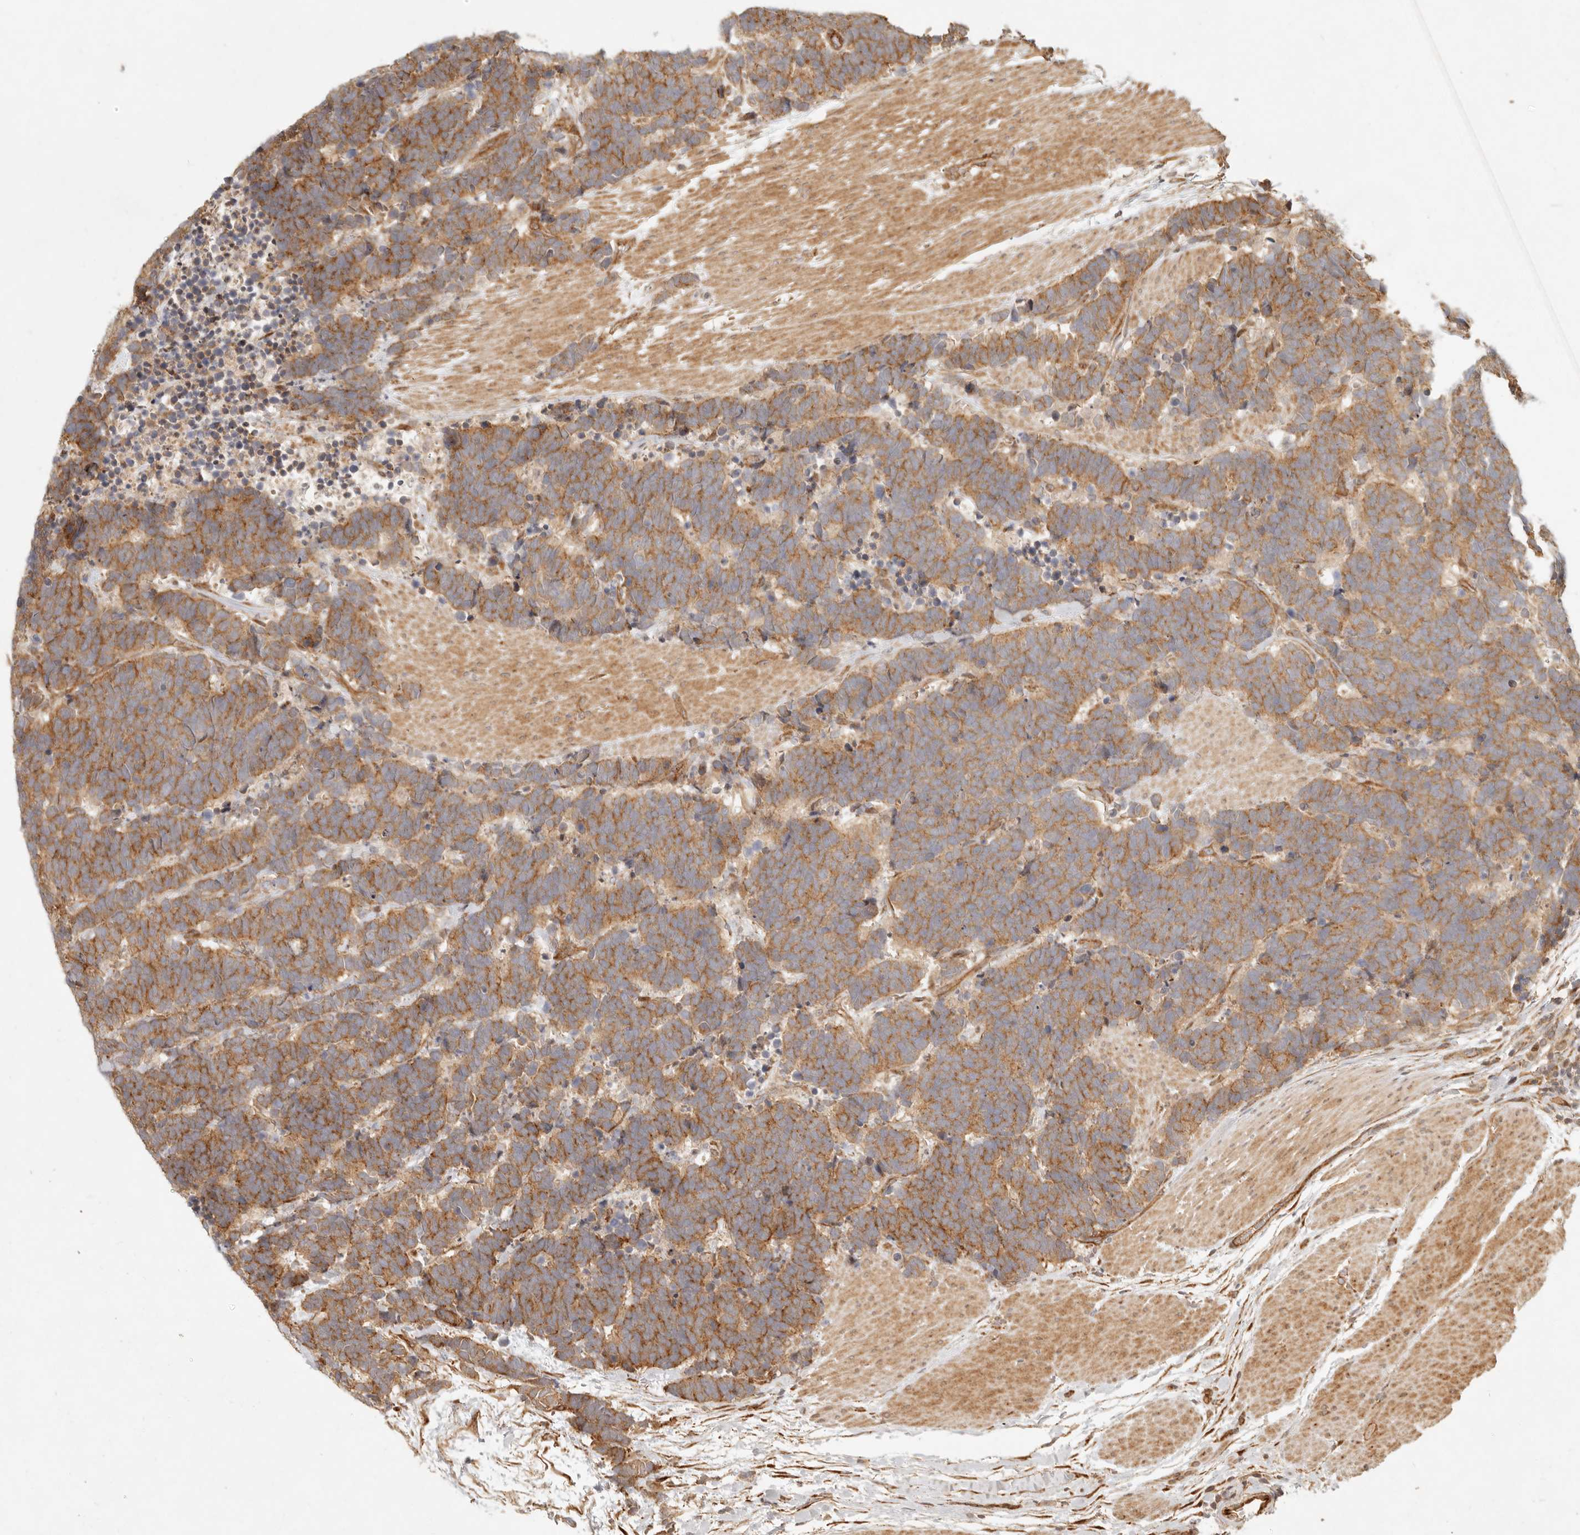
{"staining": {"intensity": "moderate", "quantity": ">75%", "location": "cytoplasmic/membranous"}, "tissue": "carcinoid", "cell_type": "Tumor cells", "image_type": "cancer", "snomed": [{"axis": "morphology", "description": "Carcinoma, NOS"}, {"axis": "morphology", "description": "Carcinoid, malignant, NOS"}, {"axis": "topography", "description": "Urinary bladder"}], "caption": "Protein analysis of carcinoma tissue demonstrates moderate cytoplasmic/membranous staining in about >75% of tumor cells. The protein is shown in brown color, while the nuclei are stained blue.", "gene": "KLHL38", "patient": {"sex": "male", "age": 57}}